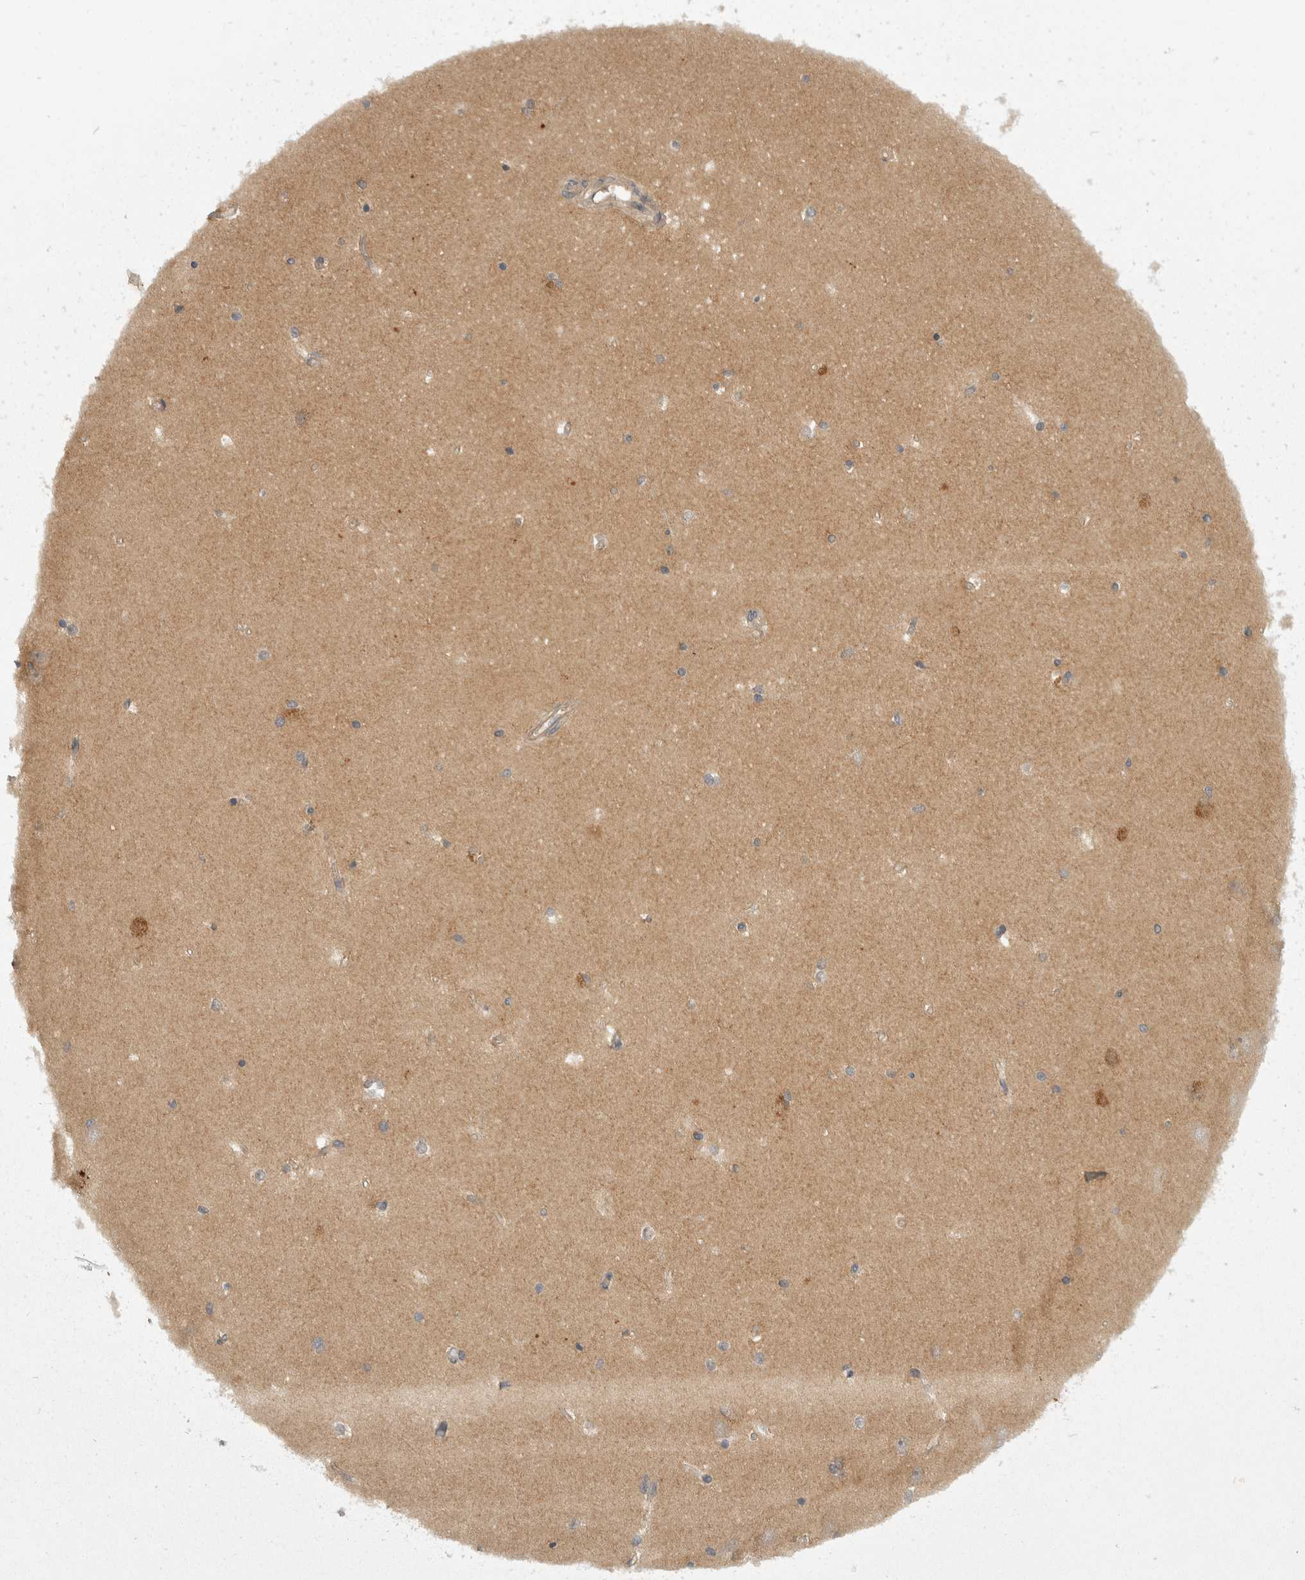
{"staining": {"intensity": "negative", "quantity": "none", "location": "none"}, "tissue": "hippocampus", "cell_type": "Glial cells", "image_type": "normal", "snomed": [{"axis": "morphology", "description": "Normal tissue, NOS"}, {"axis": "topography", "description": "Hippocampus"}], "caption": "This is an immunohistochemistry (IHC) photomicrograph of unremarkable human hippocampus. There is no expression in glial cells.", "gene": "TOM1L2", "patient": {"sex": "male", "age": 45}}